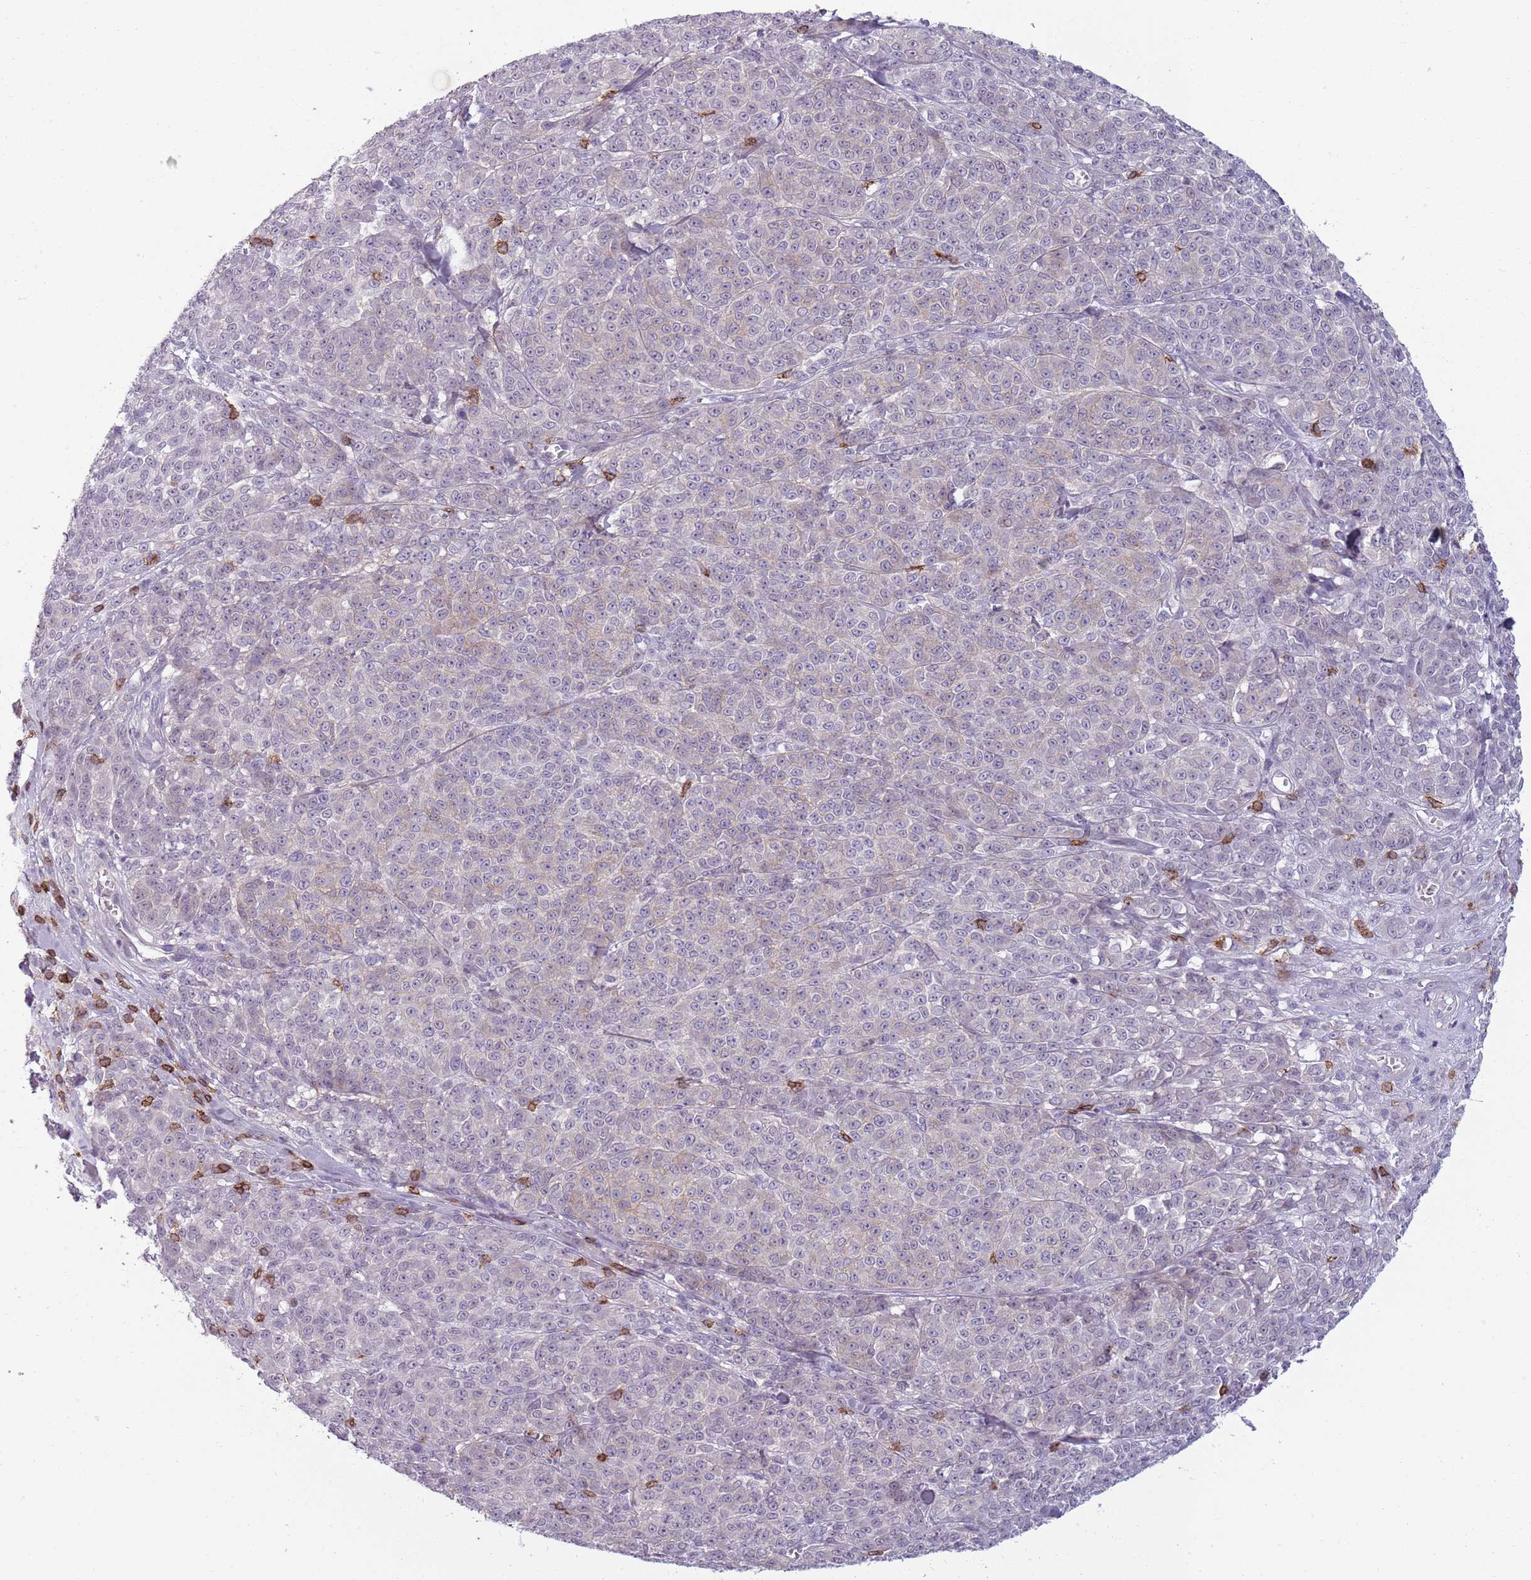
{"staining": {"intensity": "negative", "quantity": "none", "location": "none"}, "tissue": "melanoma", "cell_type": "Tumor cells", "image_type": "cancer", "snomed": [{"axis": "morphology", "description": "Normal tissue, NOS"}, {"axis": "morphology", "description": "Malignant melanoma, NOS"}, {"axis": "topography", "description": "Skin"}], "caption": "Tumor cells show no significant protein staining in melanoma.", "gene": "ZNF583", "patient": {"sex": "female", "age": 34}}